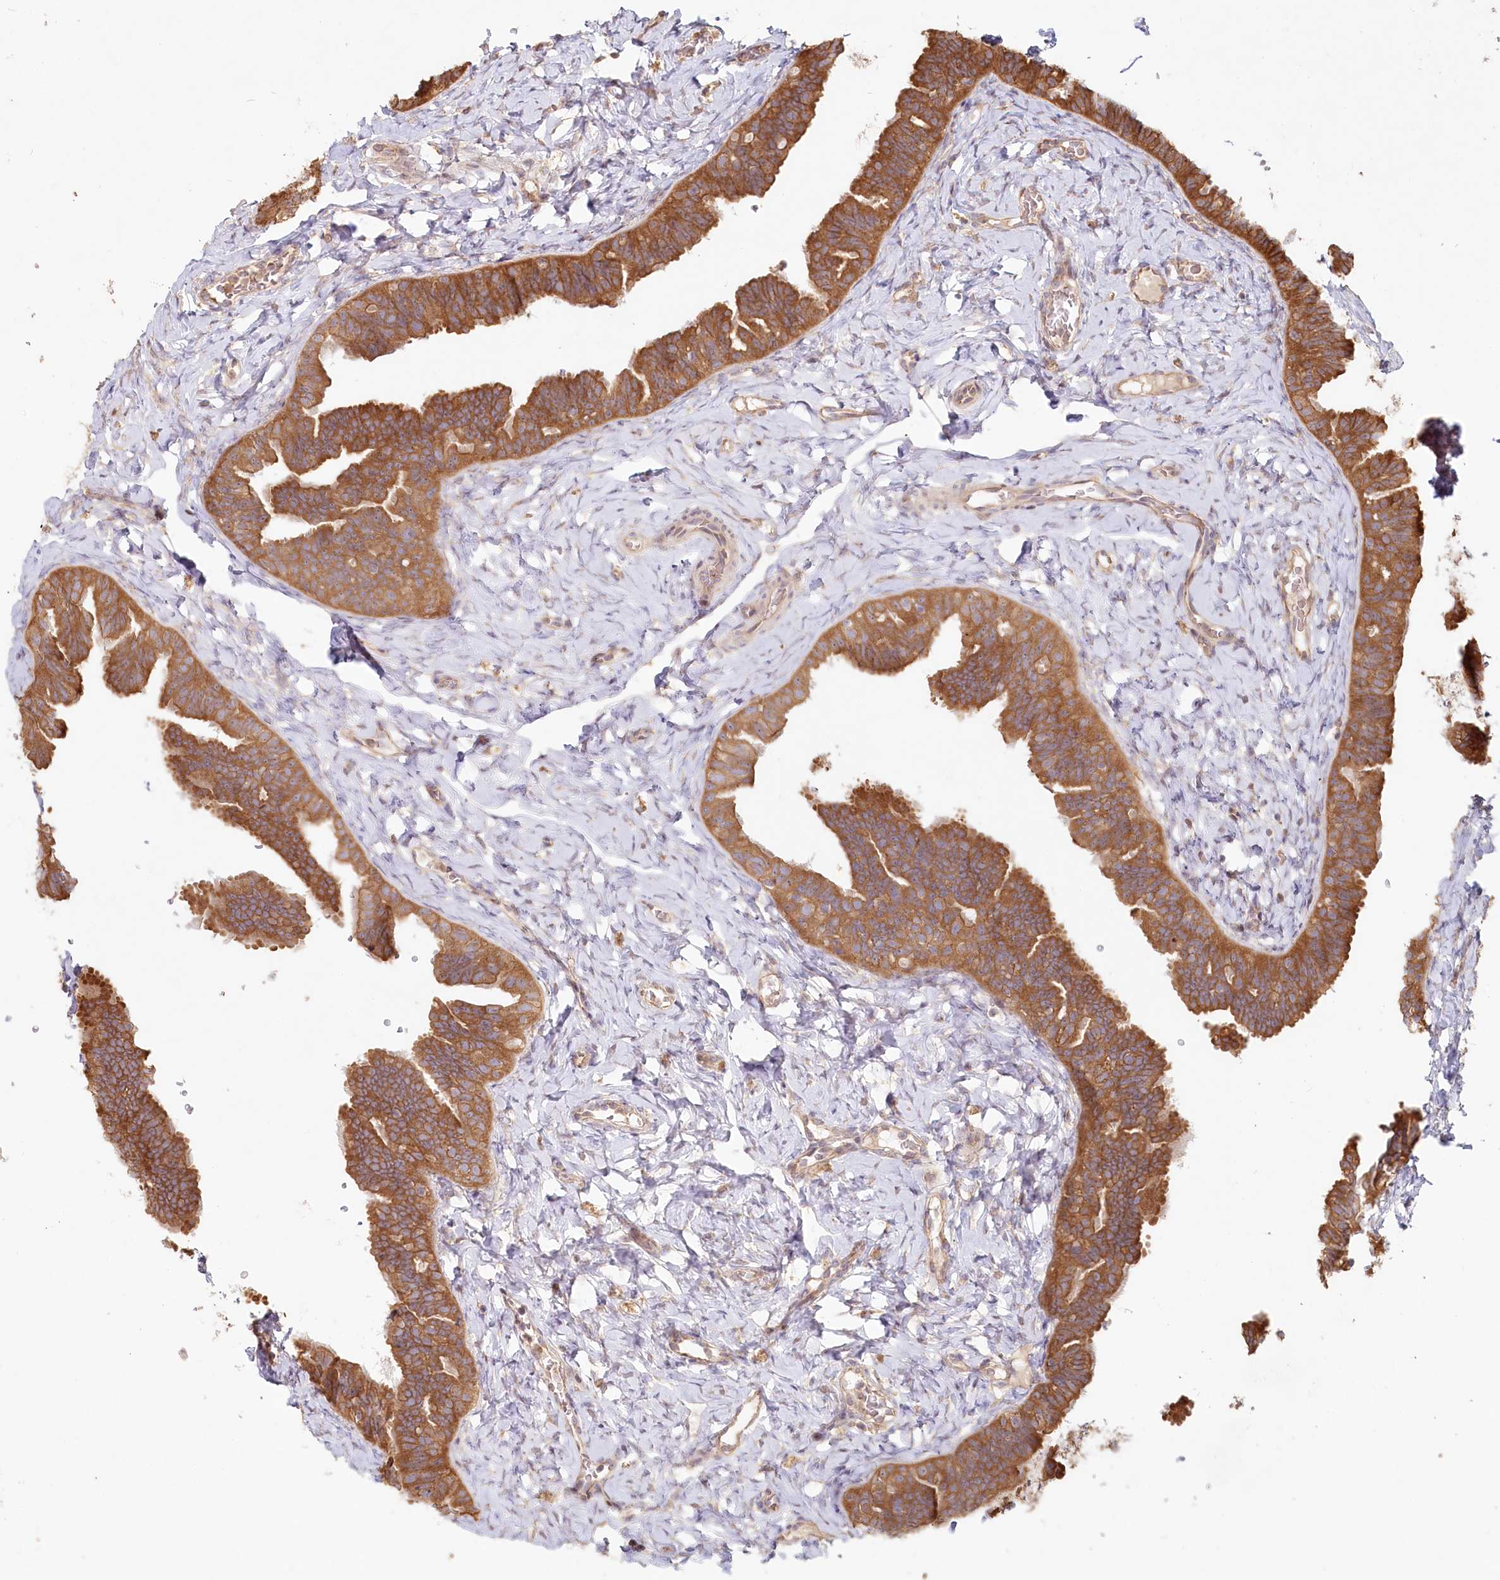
{"staining": {"intensity": "moderate", "quantity": ">75%", "location": "cytoplasmic/membranous"}, "tissue": "fallopian tube", "cell_type": "Glandular cells", "image_type": "normal", "snomed": [{"axis": "morphology", "description": "Normal tissue, NOS"}, {"axis": "topography", "description": "Fallopian tube"}], "caption": "Glandular cells demonstrate medium levels of moderate cytoplasmic/membranous positivity in about >75% of cells in unremarkable human fallopian tube.", "gene": "HAL", "patient": {"sex": "female", "age": 65}}